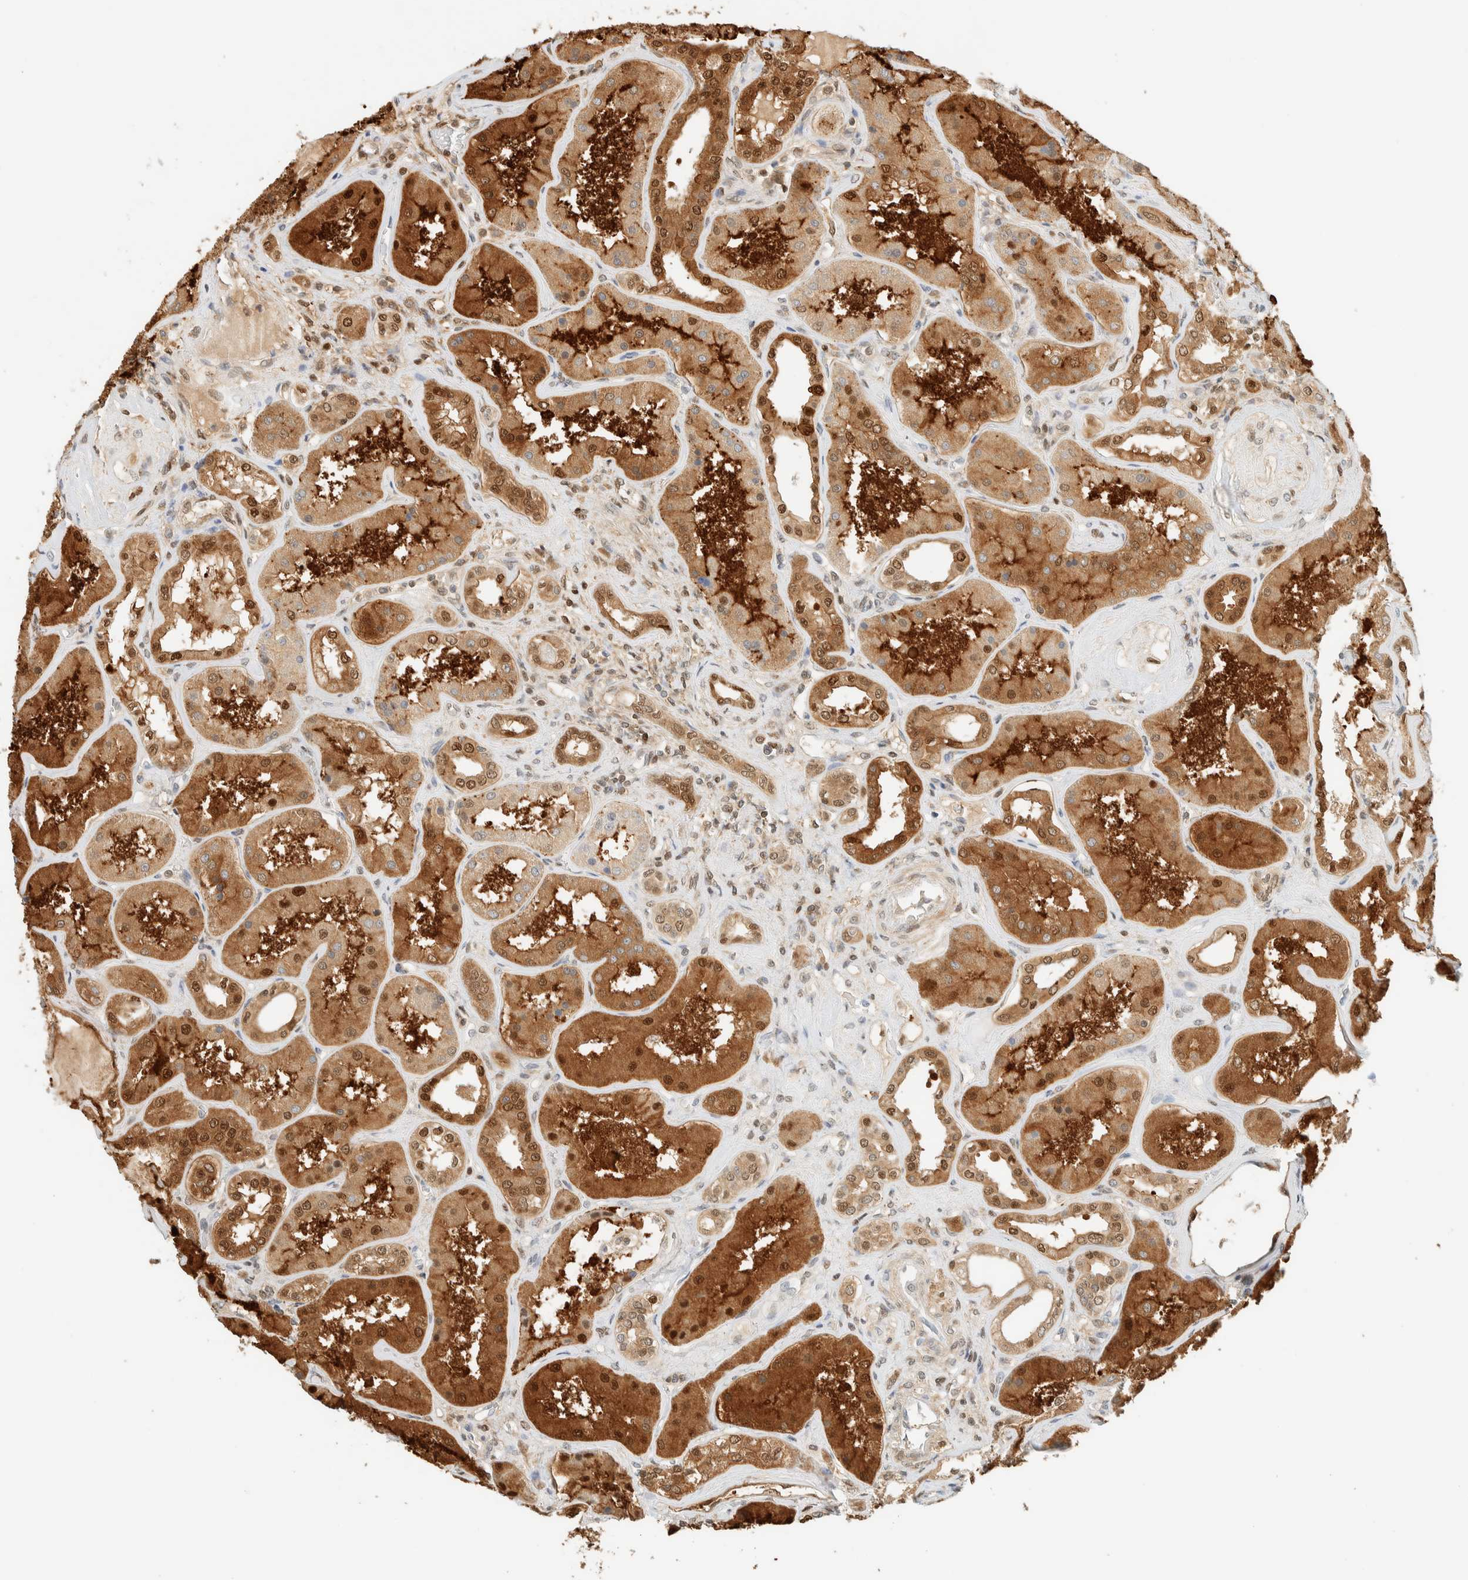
{"staining": {"intensity": "strong", "quantity": "<25%", "location": "nuclear"}, "tissue": "kidney", "cell_type": "Cells in glomeruli", "image_type": "normal", "snomed": [{"axis": "morphology", "description": "Normal tissue, NOS"}, {"axis": "topography", "description": "Kidney"}], "caption": "Unremarkable kidney exhibits strong nuclear expression in about <25% of cells in glomeruli, visualized by immunohistochemistry.", "gene": "ZBTB37", "patient": {"sex": "female", "age": 56}}